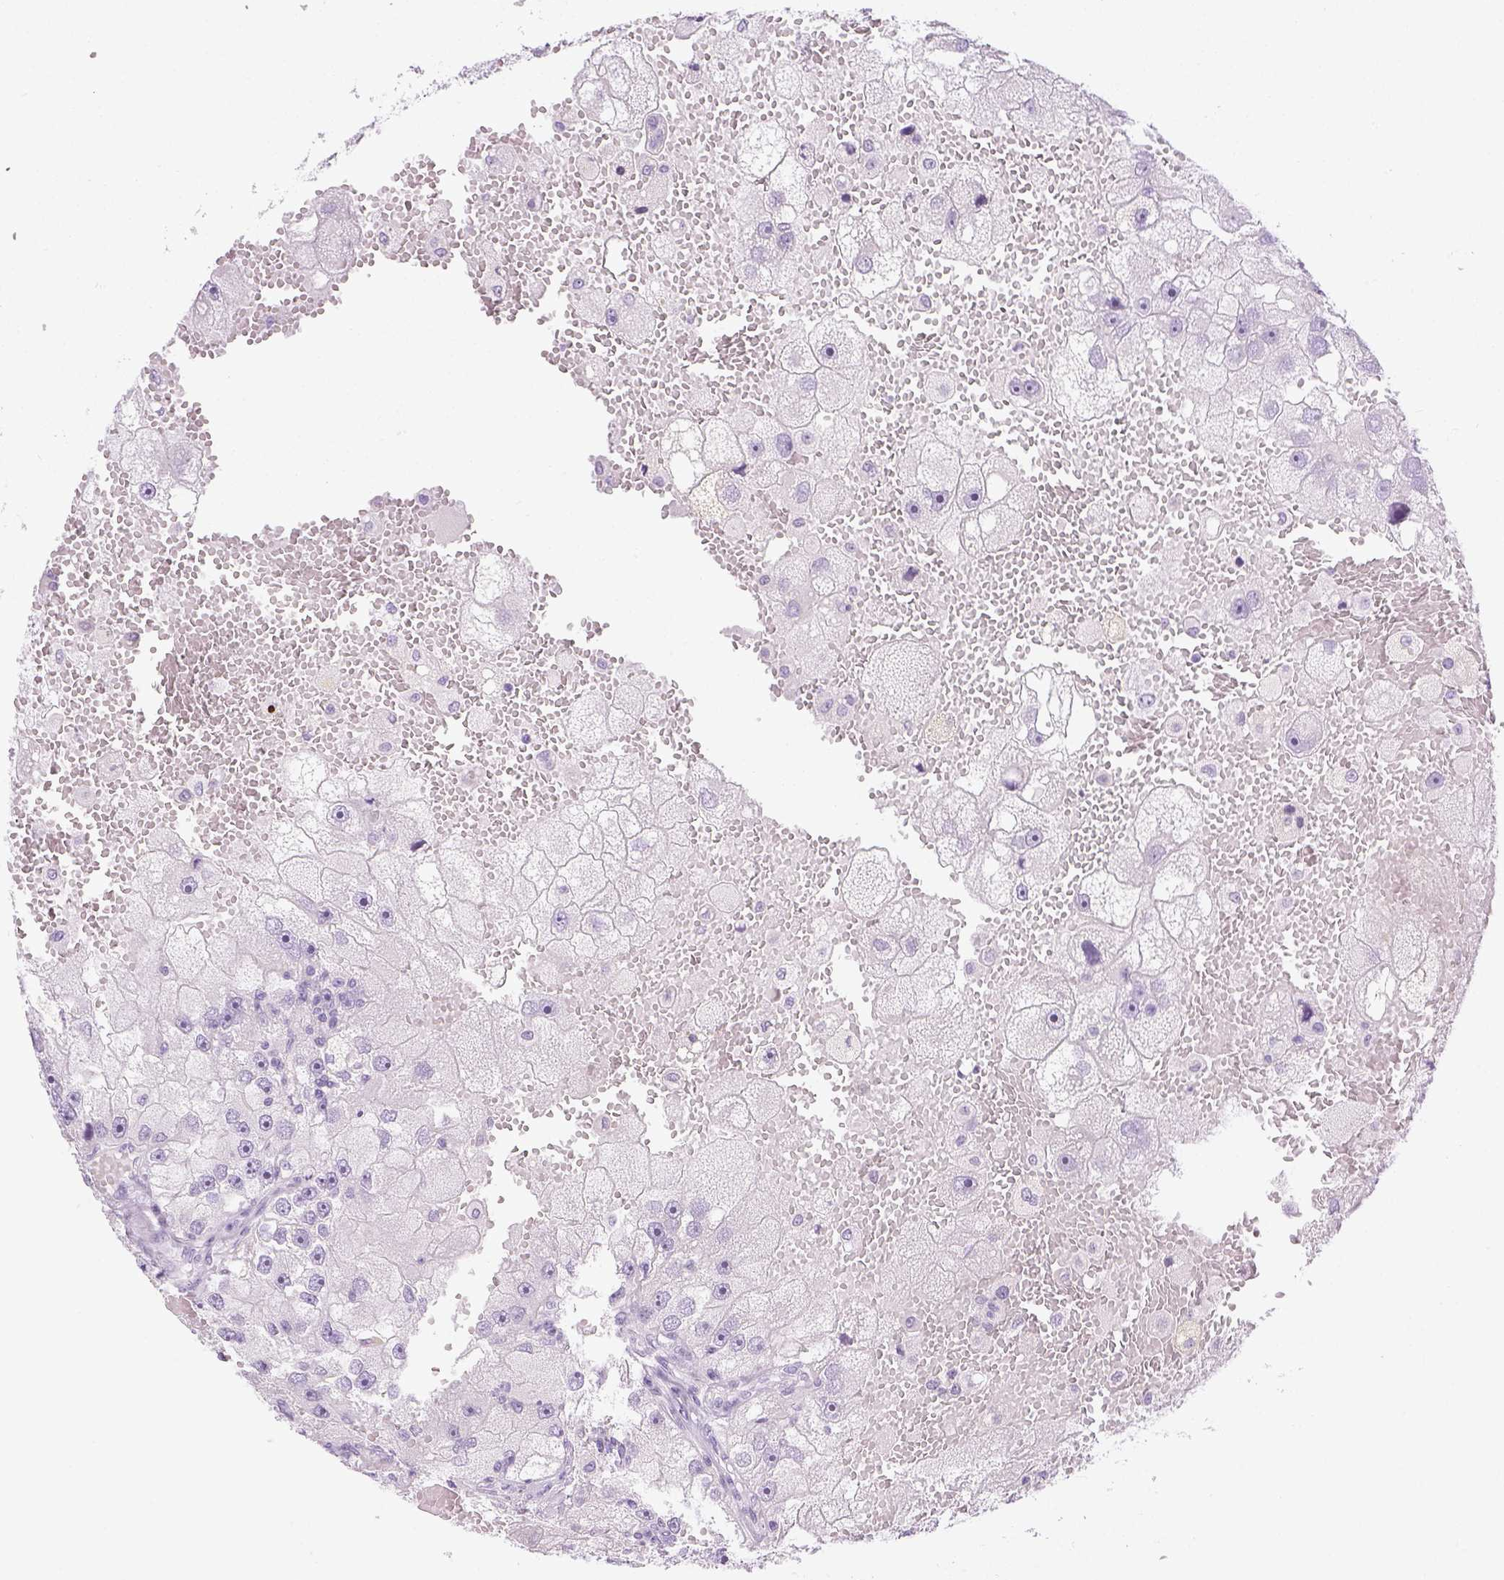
{"staining": {"intensity": "negative", "quantity": "none", "location": "none"}, "tissue": "renal cancer", "cell_type": "Tumor cells", "image_type": "cancer", "snomed": [{"axis": "morphology", "description": "Adenocarcinoma, NOS"}, {"axis": "topography", "description": "Kidney"}], "caption": "A photomicrograph of adenocarcinoma (renal) stained for a protein shows no brown staining in tumor cells.", "gene": "LGSN", "patient": {"sex": "male", "age": 63}}